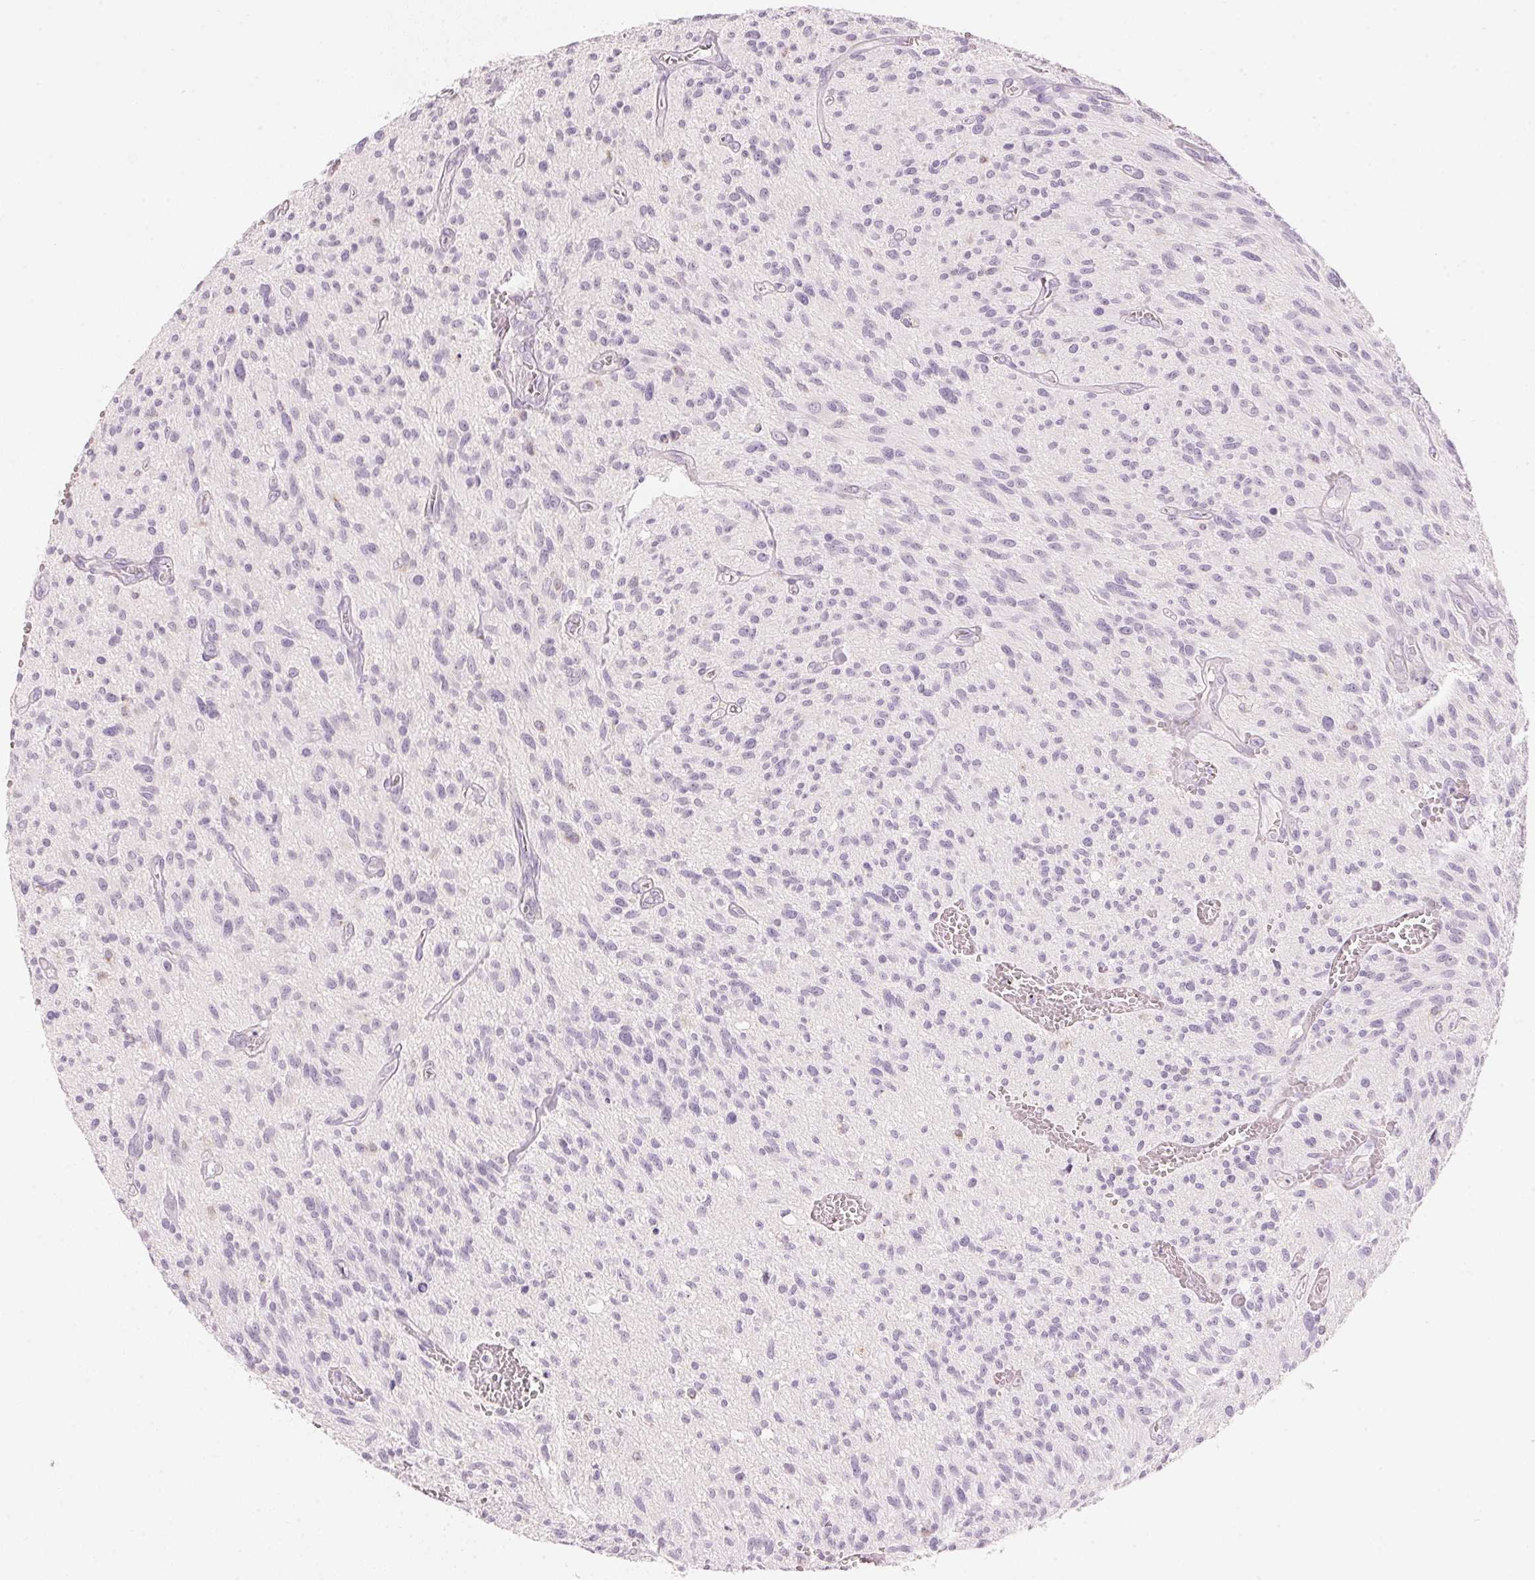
{"staining": {"intensity": "negative", "quantity": "none", "location": "none"}, "tissue": "glioma", "cell_type": "Tumor cells", "image_type": "cancer", "snomed": [{"axis": "morphology", "description": "Glioma, malignant, High grade"}, {"axis": "topography", "description": "Brain"}], "caption": "Image shows no significant protein staining in tumor cells of glioma.", "gene": "HOXB13", "patient": {"sex": "male", "age": 75}}